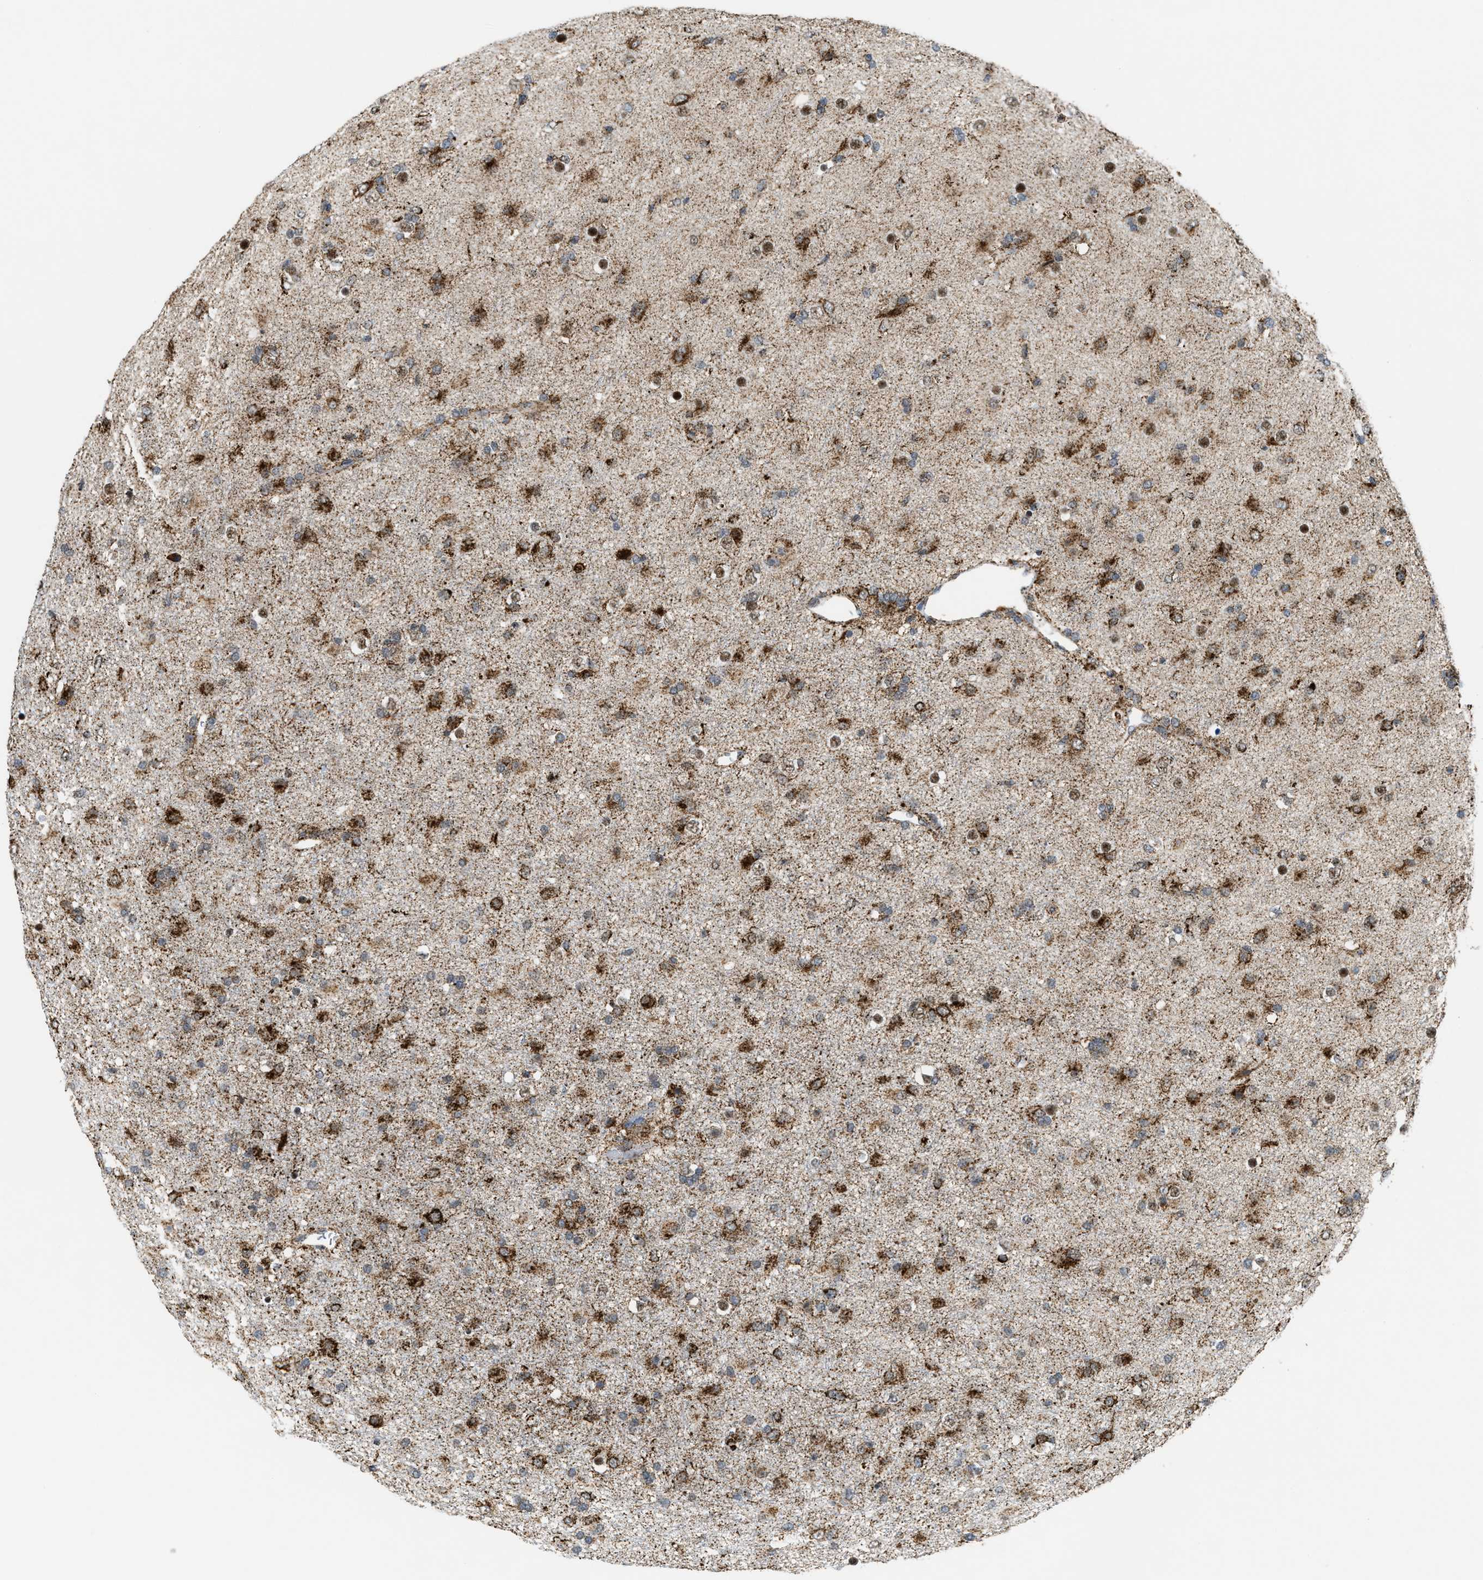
{"staining": {"intensity": "moderate", "quantity": ">75%", "location": "cytoplasmic/membranous"}, "tissue": "glioma", "cell_type": "Tumor cells", "image_type": "cancer", "snomed": [{"axis": "morphology", "description": "Glioma, malignant, Low grade"}, {"axis": "topography", "description": "Brain"}], "caption": "There is medium levels of moderate cytoplasmic/membranous expression in tumor cells of malignant glioma (low-grade), as demonstrated by immunohistochemical staining (brown color).", "gene": "HIBADH", "patient": {"sex": "male", "age": 65}}